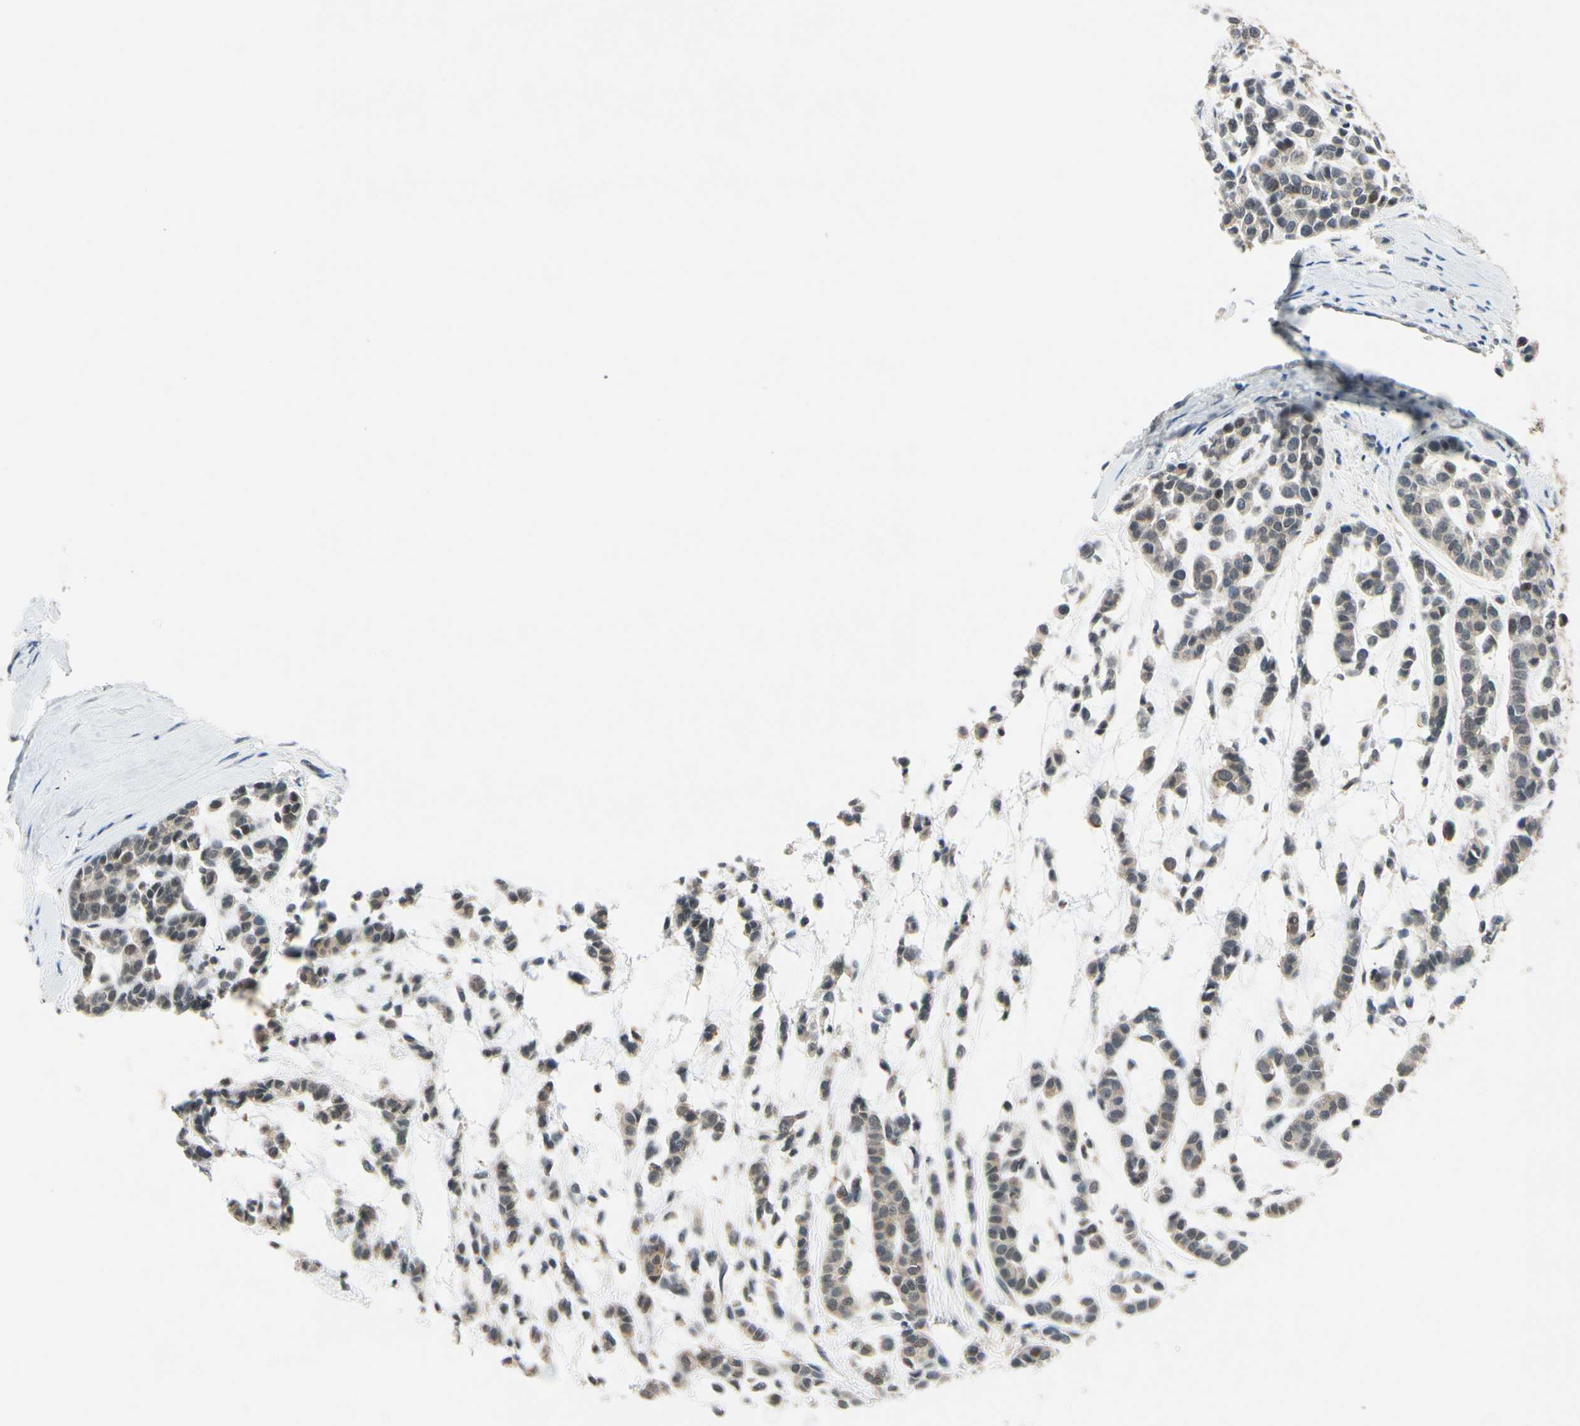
{"staining": {"intensity": "weak", "quantity": ">75%", "location": "cytoplasmic/membranous"}, "tissue": "head and neck cancer", "cell_type": "Tumor cells", "image_type": "cancer", "snomed": [{"axis": "morphology", "description": "Adenocarcinoma, NOS"}, {"axis": "morphology", "description": "Adenoma, NOS"}, {"axis": "topography", "description": "Head-Neck"}], "caption": "DAB (3,3'-diaminobenzidine) immunohistochemical staining of human head and neck cancer exhibits weak cytoplasmic/membranous protein expression in about >75% of tumor cells.", "gene": "TAF12", "patient": {"sex": "female", "age": 55}}